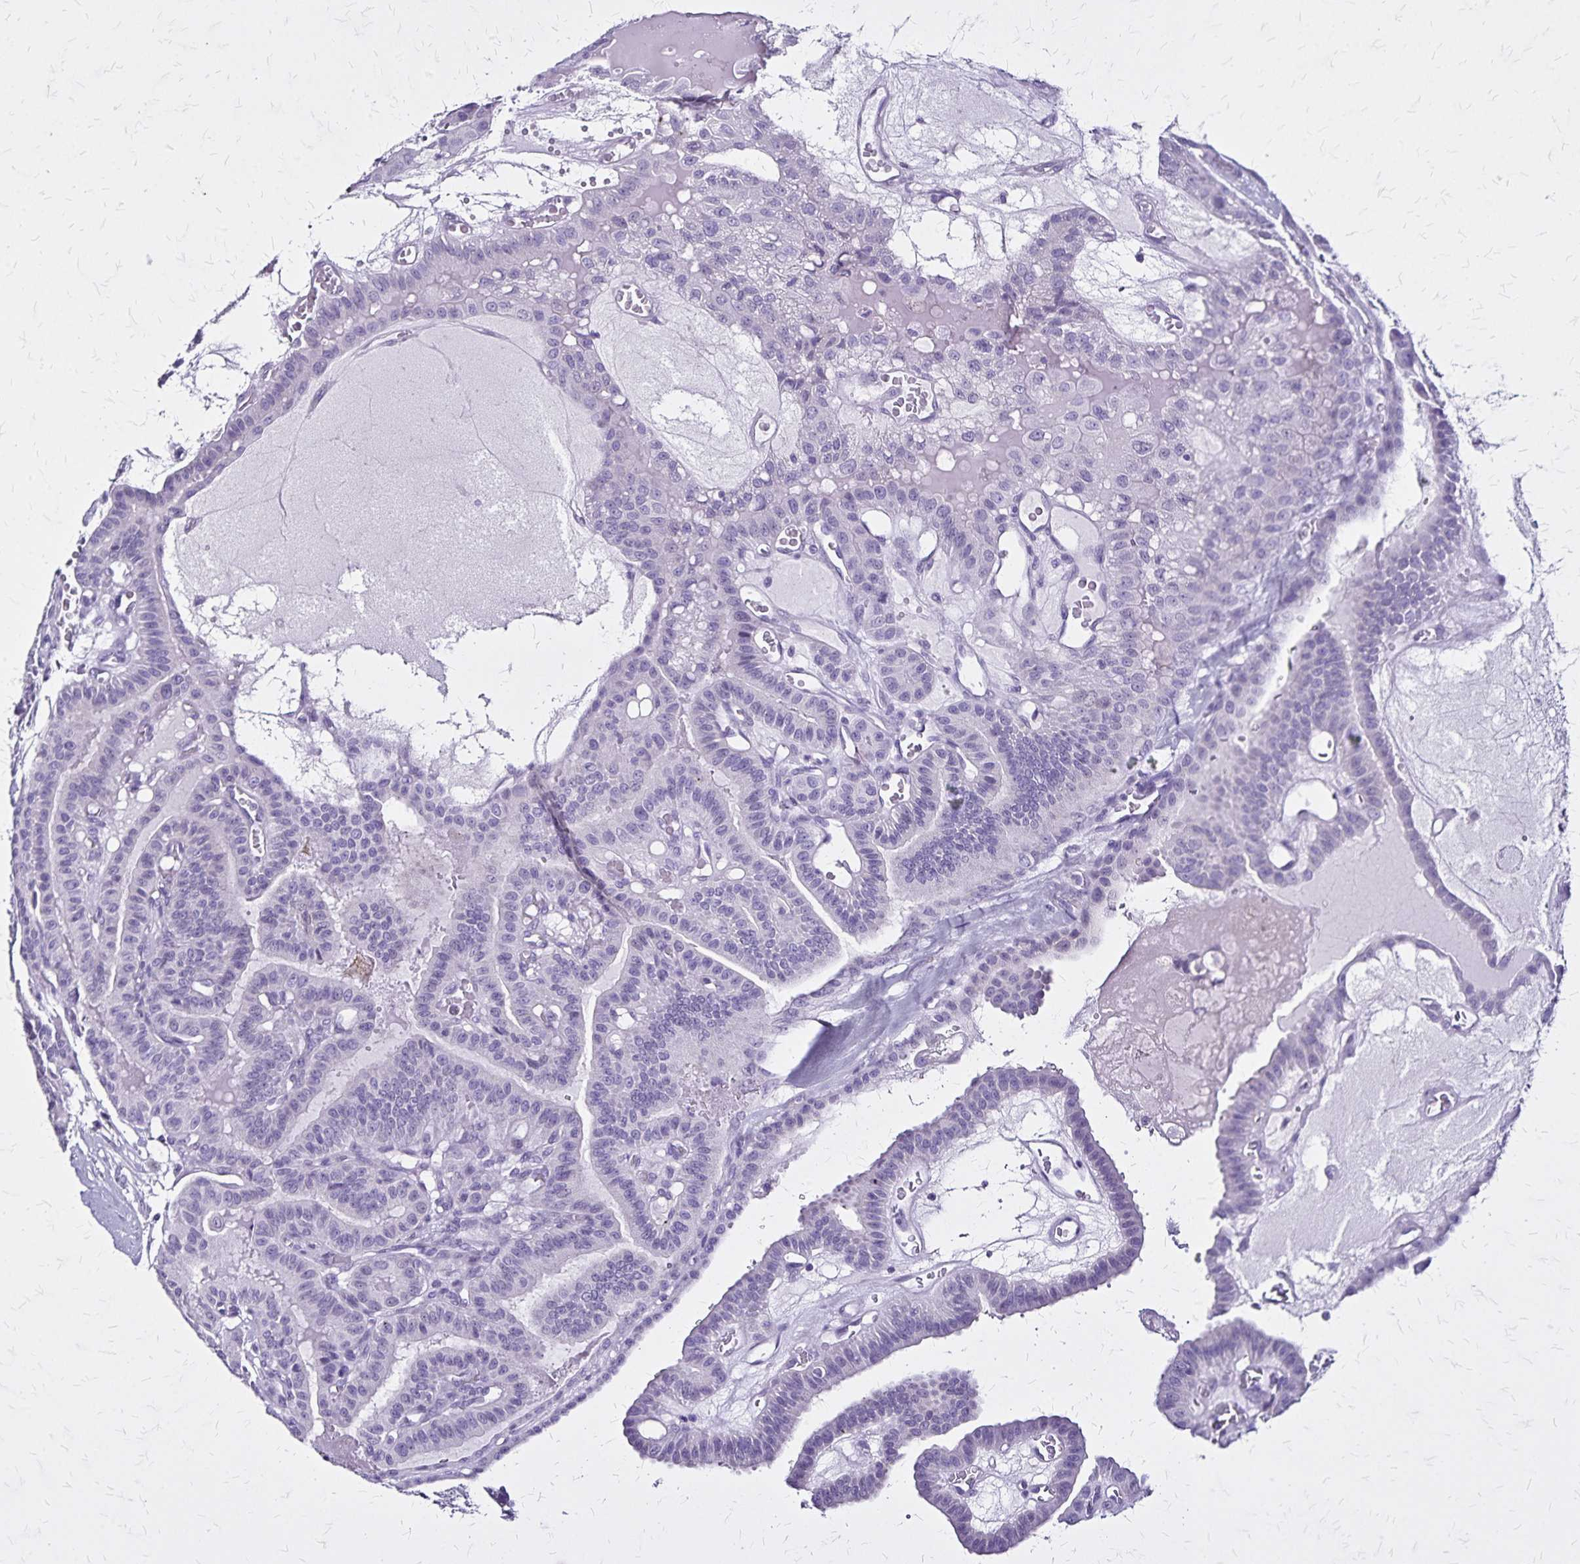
{"staining": {"intensity": "negative", "quantity": "none", "location": "none"}, "tissue": "thyroid cancer", "cell_type": "Tumor cells", "image_type": "cancer", "snomed": [{"axis": "morphology", "description": "Papillary adenocarcinoma, NOS"}, {"axis": "topography", "description": "Thyroid gland"}], "caption": "An immunohistochemistry (IHC) micrograph of thyroid cancer (papillary adenocarcinoma) is shown. There is no staining in tumor cells of thyroid cancer (papillary adenocarcinoma).", "gene": "KRT2", "patient": {"sex": "male", "age": 87}}